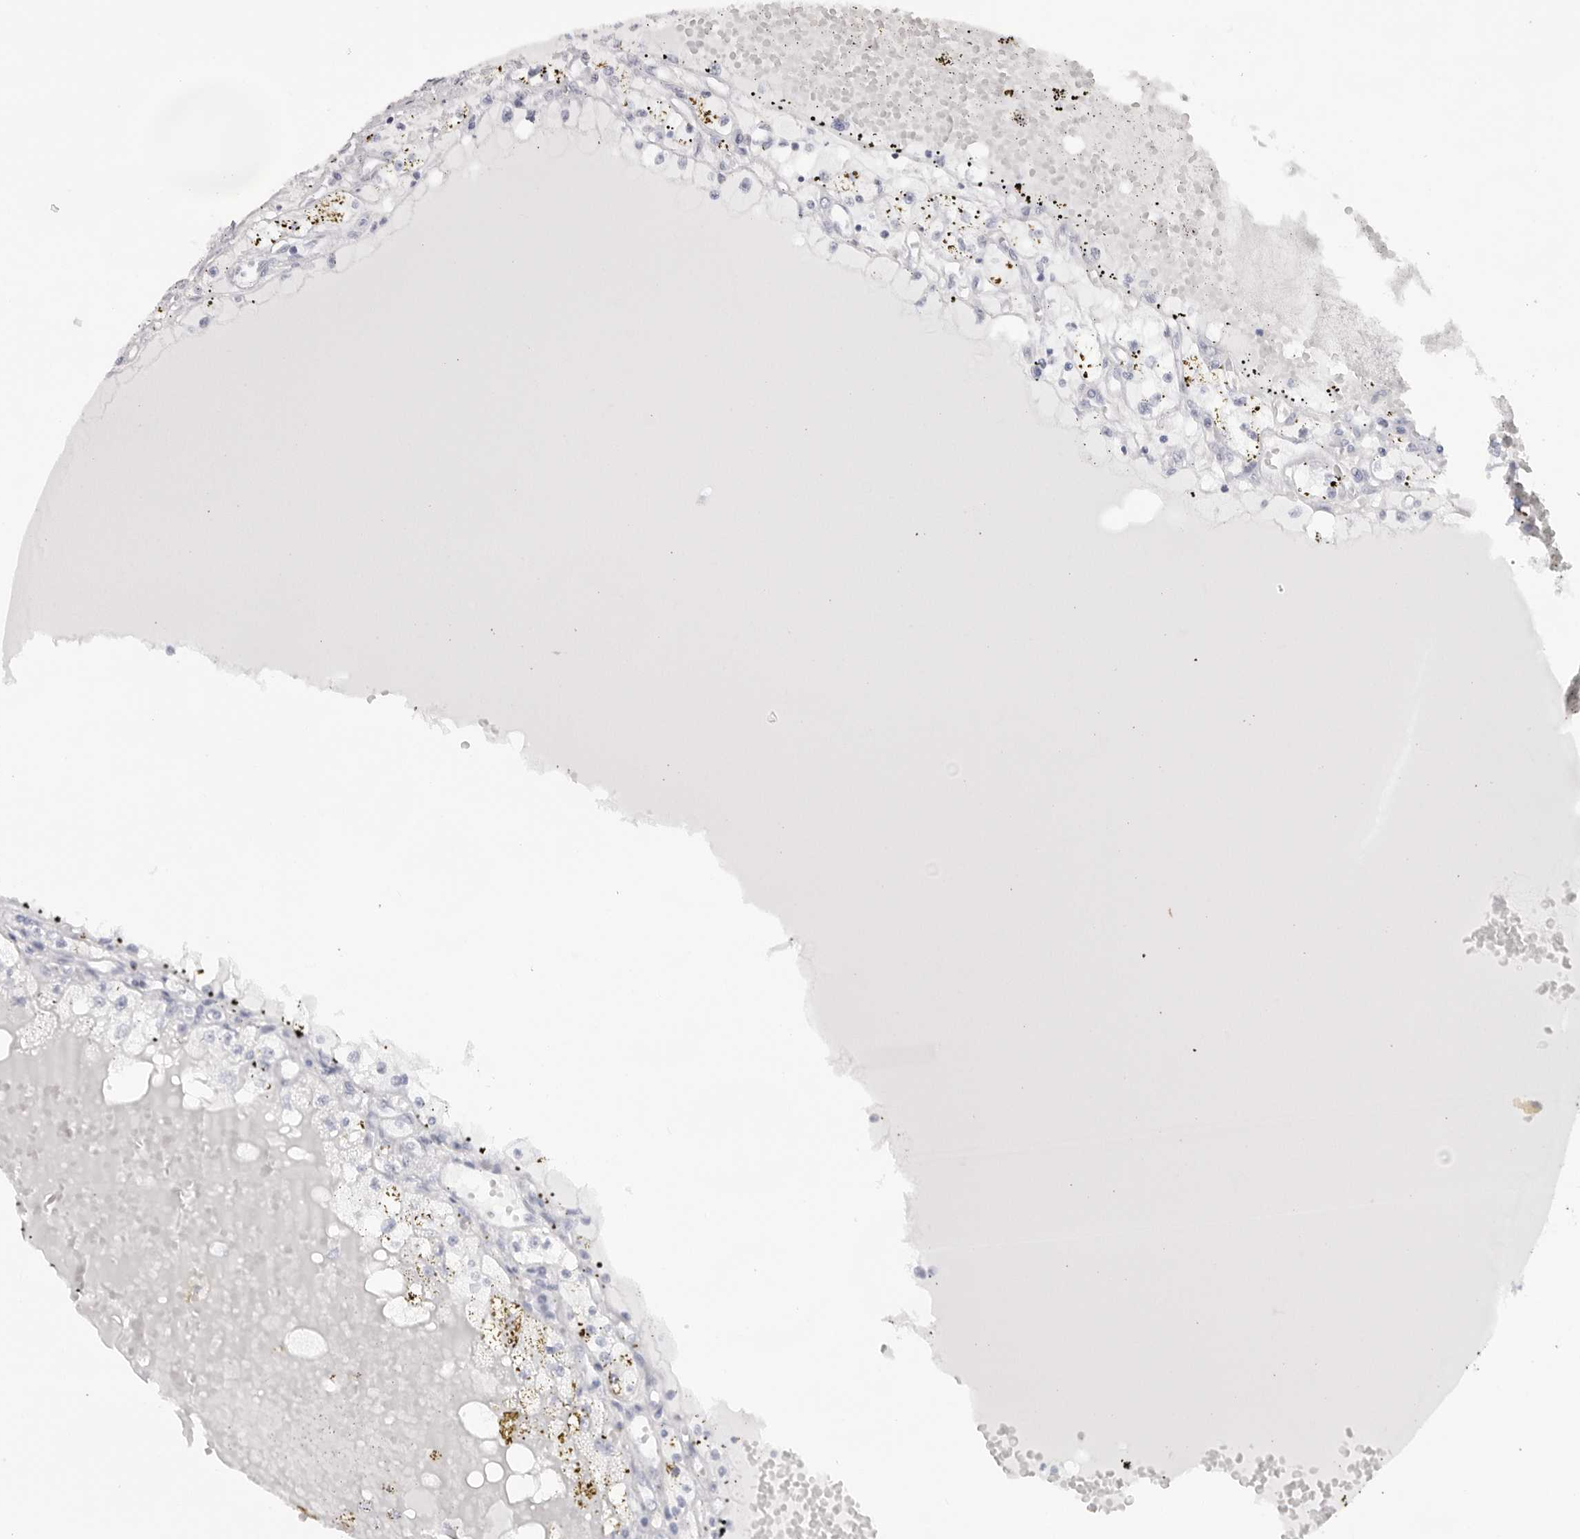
{"staining": {"intensity": "negative", "quantity": "none", "location": "none"}, "tissue": "renal cancer", "cell_type": "Tumor cells", "image_type": "cancer", "snomed": [{"axis": "morphology", "description": "Adenocarcinoma, NOS"}, {"axis": "topography", "description": "Kidney"}], "caption": "Protein analysis of renal cancer (adenocarcinoma) shows no significant expression in tumor cells.", "gene": "KLK12", "patient": {"sex": "male", "age": 56}}